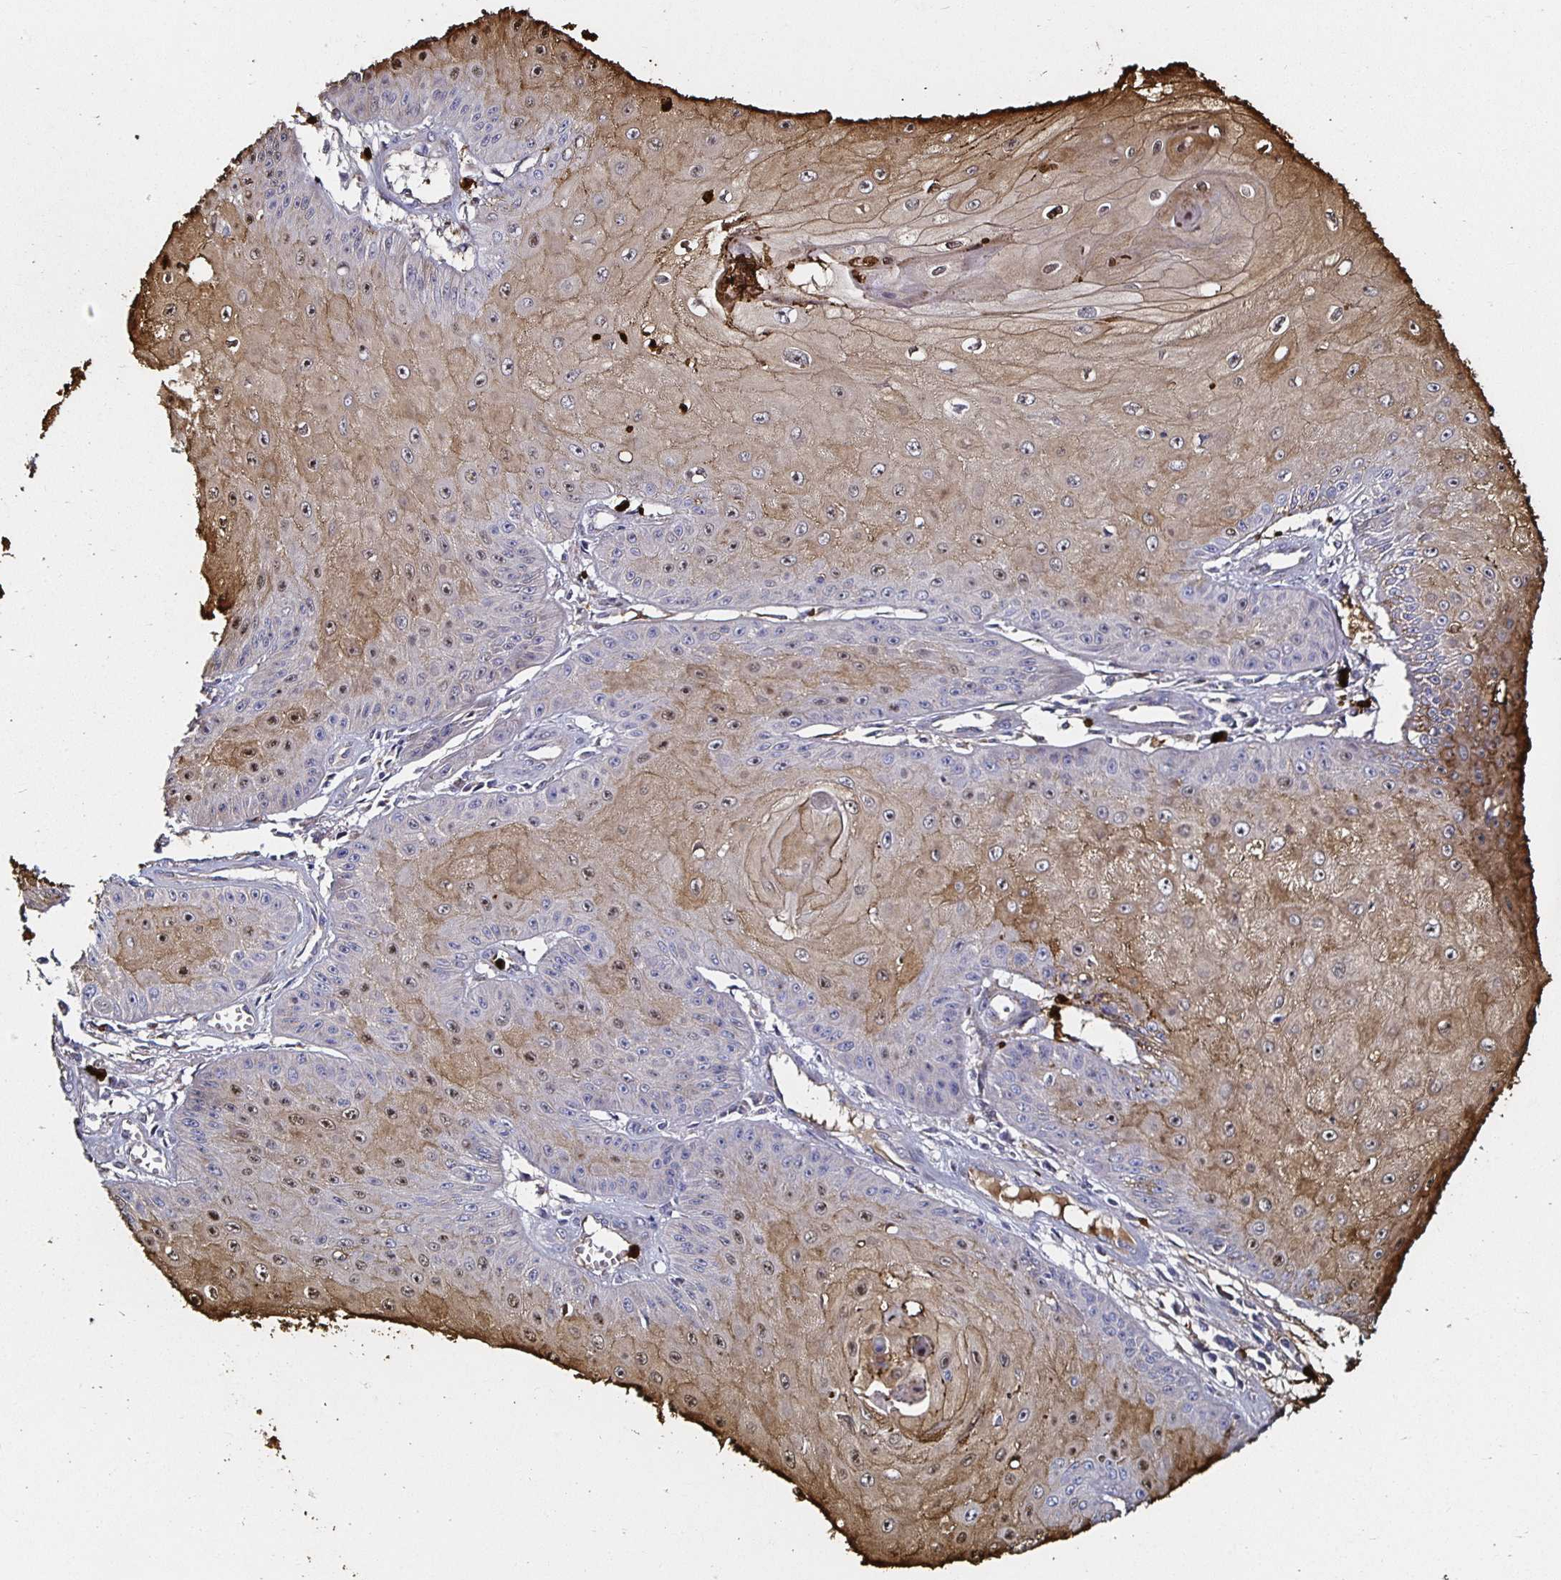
{"staining": {"intensity": "moderate", "quantity": "25%-75%", "location": "cytoplasmic/membranous,nuclear"}, "tissue": "skin cancer", "cell_type": "Tumor cells", "image_type": "cancer", "snomed": [{"axis": "morphology", "description": "Squamous cell carcinoma, NOS"}, {"axis": "topography", "description": "Skin"}], "caption": "This photomicrograph exhibits immunohistochemistry staining of skin cancer (squamous cell carcinoma), with medium moderate cytoplasmic/membranous and nuclear staining in approximately 25%-75% of tumor cells.", "gene": "TLR4", "patient": {"sex": "male", "age": 70}}